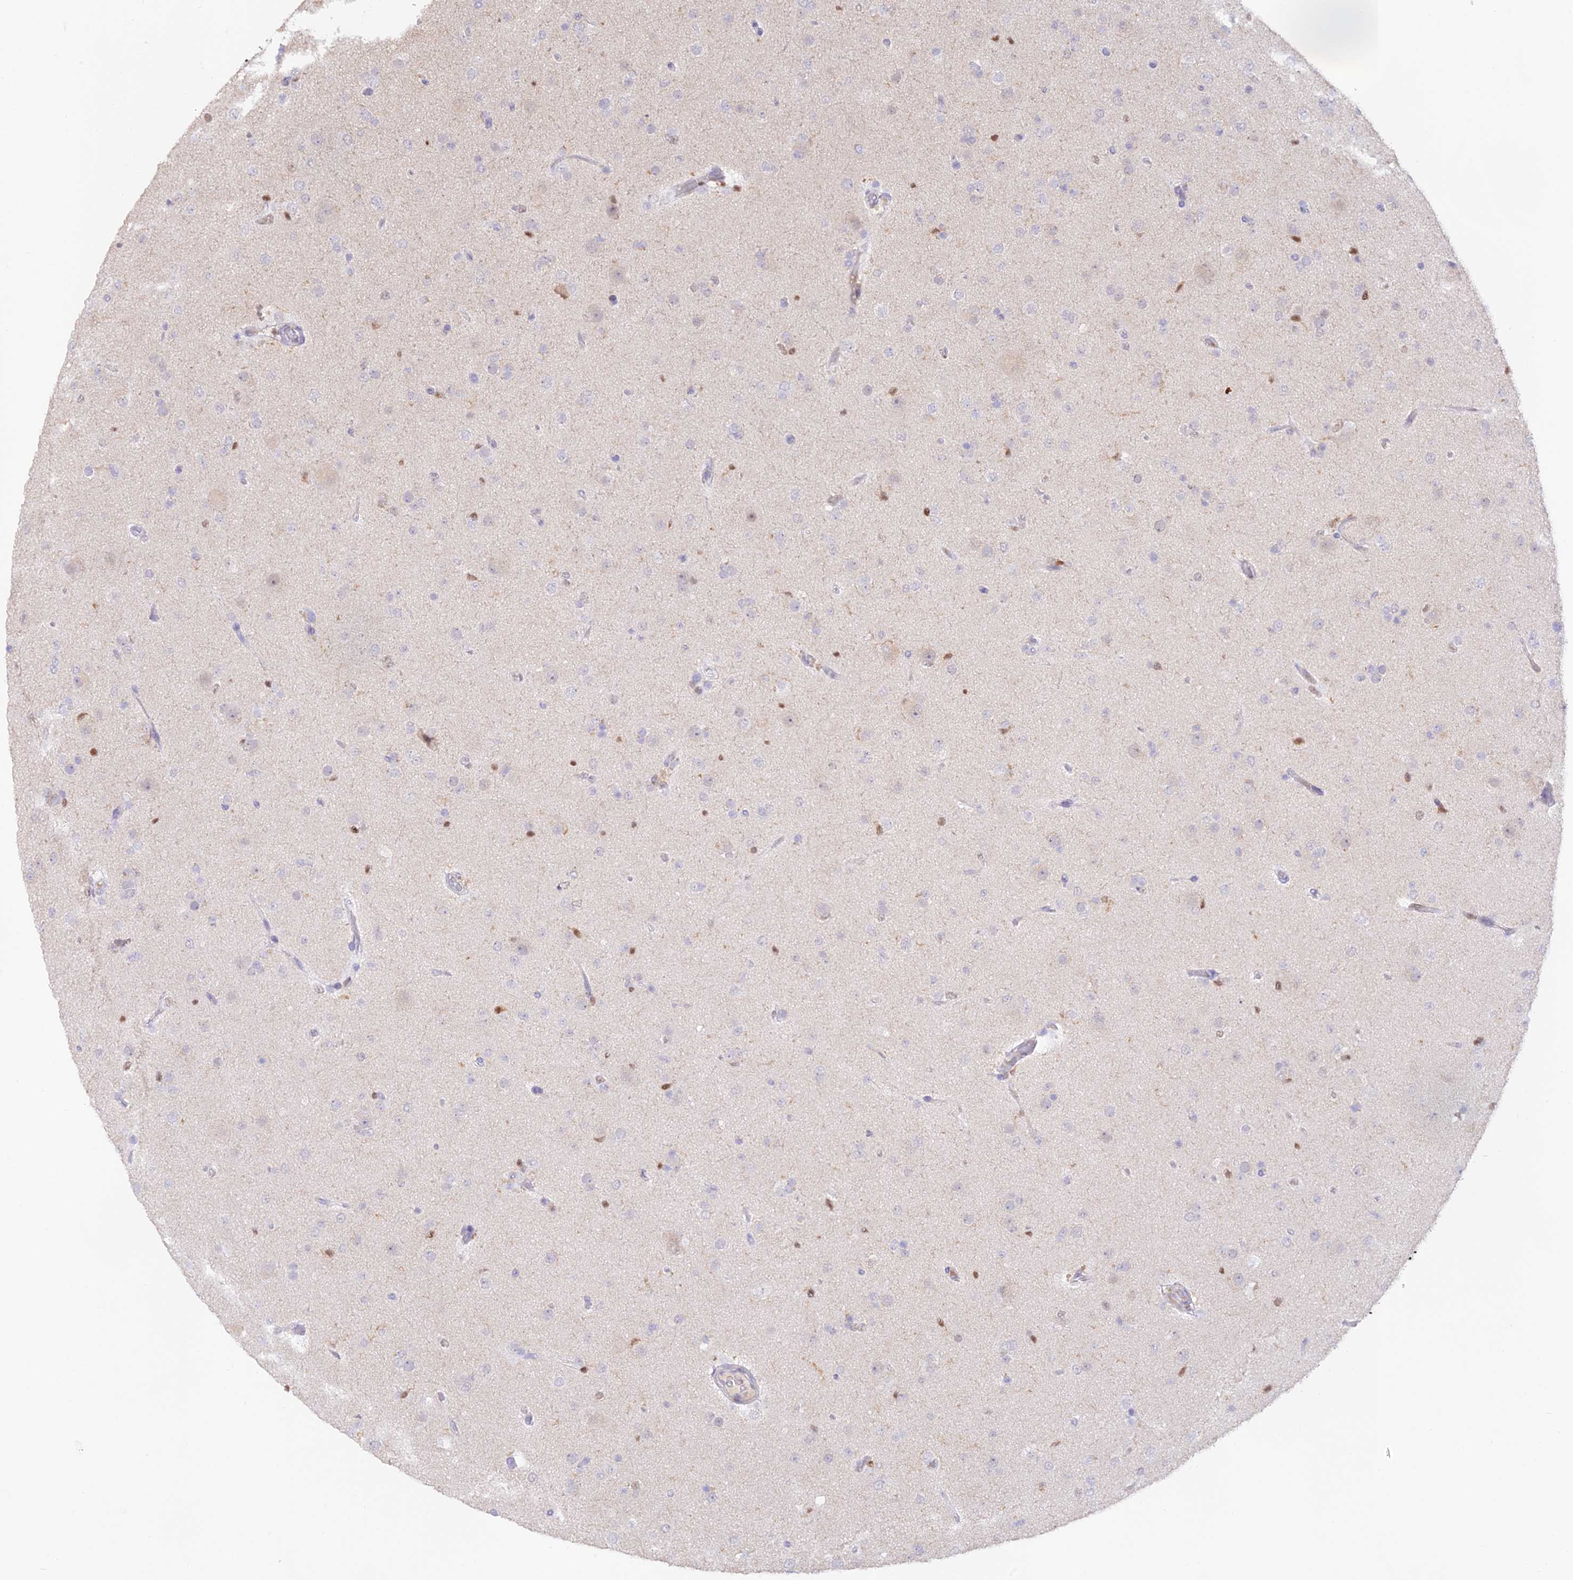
{"staining": {"intensity": "negative", "quantity": "none", "location": "none"}, "tissue": "glioma", "cell_type": "Tumor cells", "image_type": "cancer", "snomed": [{"axis": "morphology", "description": "Glioma, malignant, Low grade"}, {"axis": "topography", "description": "Brain"}], "caption": "High magnification brightfield microscopy of malignant glioma (low-grade) stained with DAB (brown) and counterstained with hematoxylin (blue): tumor cells show no significant staining.", "gene": "DENND1C", "patient": {"sex": "male", "age": 65}}